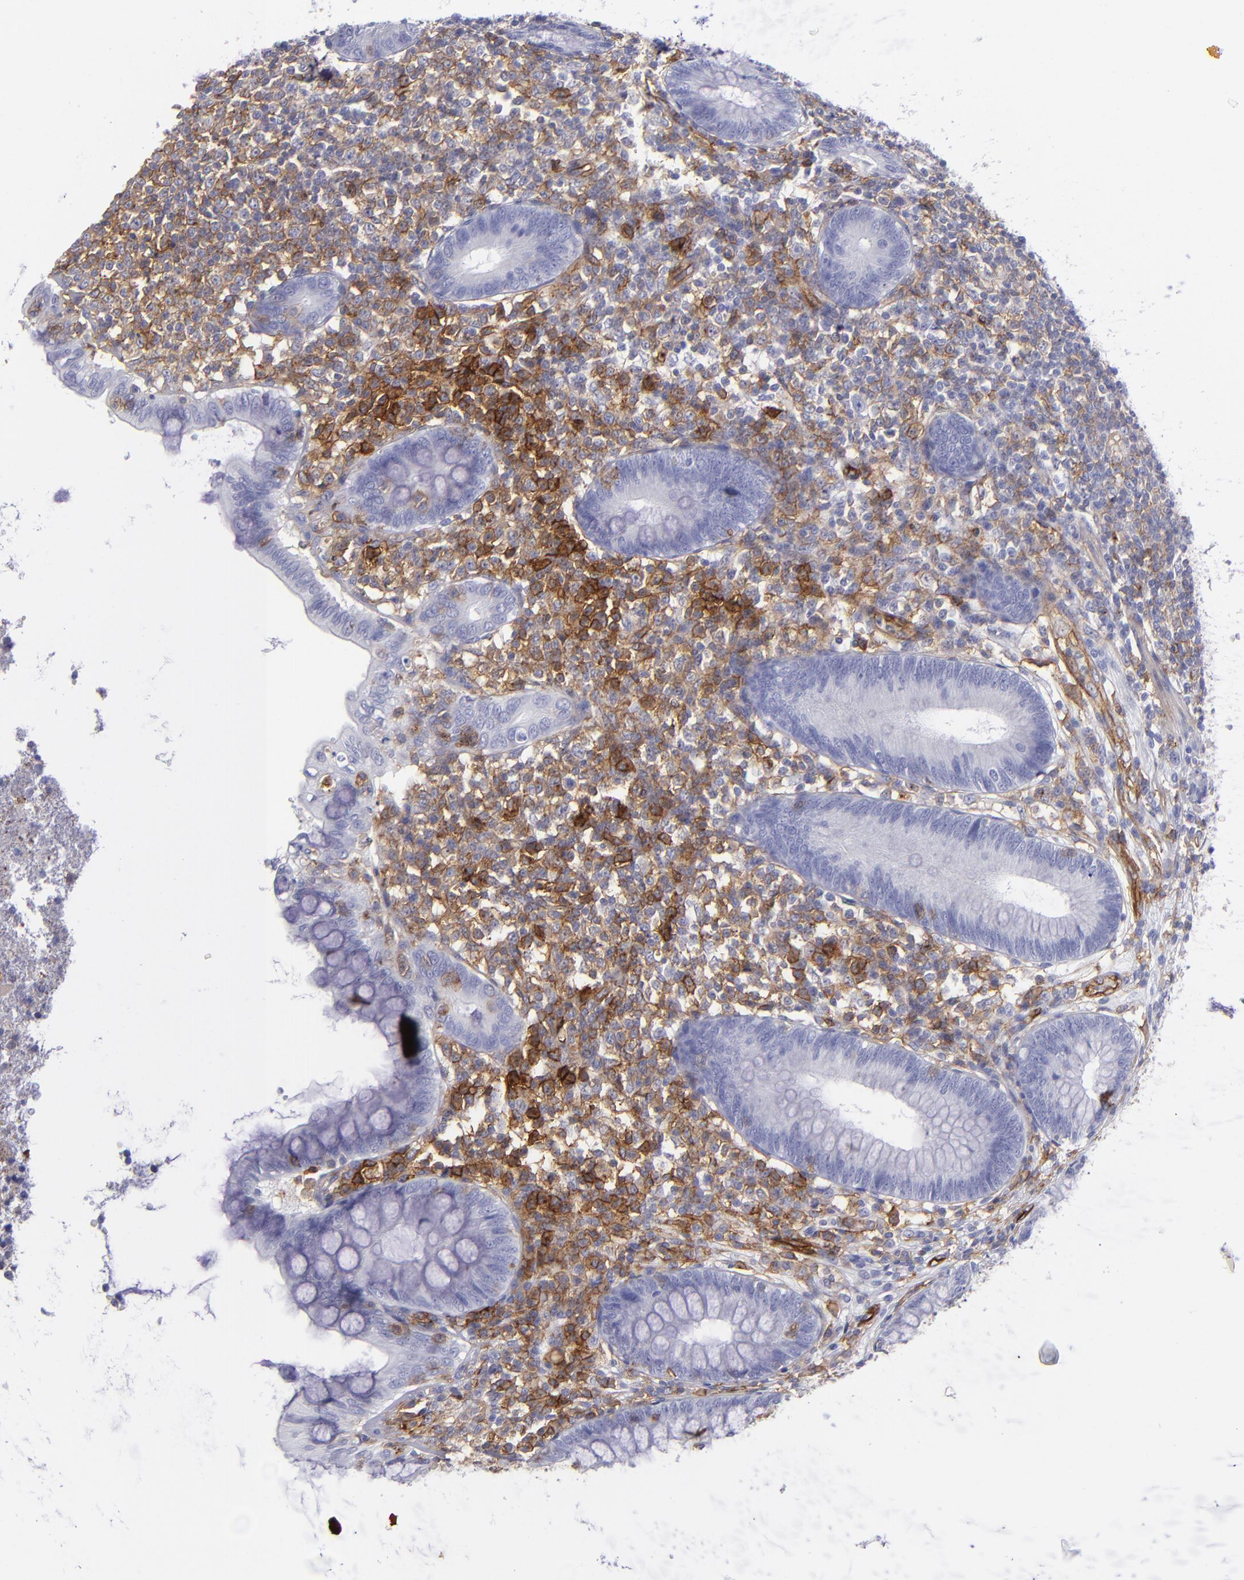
{"staining": {"intensity": "negative", "quantity": "none", "location": "none"}, "tissue": "appendix", "cell_type": "Glandular cells", "image_type": "normal", "snomed": [{"axis": "morphology", "description": "Normal tissue, NOS"}, {"axis": "topography", "description": "Appendix"}], "caption": "Immunohistochemistry photomicrograph of unremarkable human appendix stained for a protein (brown), which shows no expression in glandular cells. The staining was performed using DAB to visualize the protein expression in brown, while the nuclei were stained in blue with hematoxylin (Magnification: 20x).", "gene": "ENTPD1", "patient": {"sex": "female", "age": 66}}